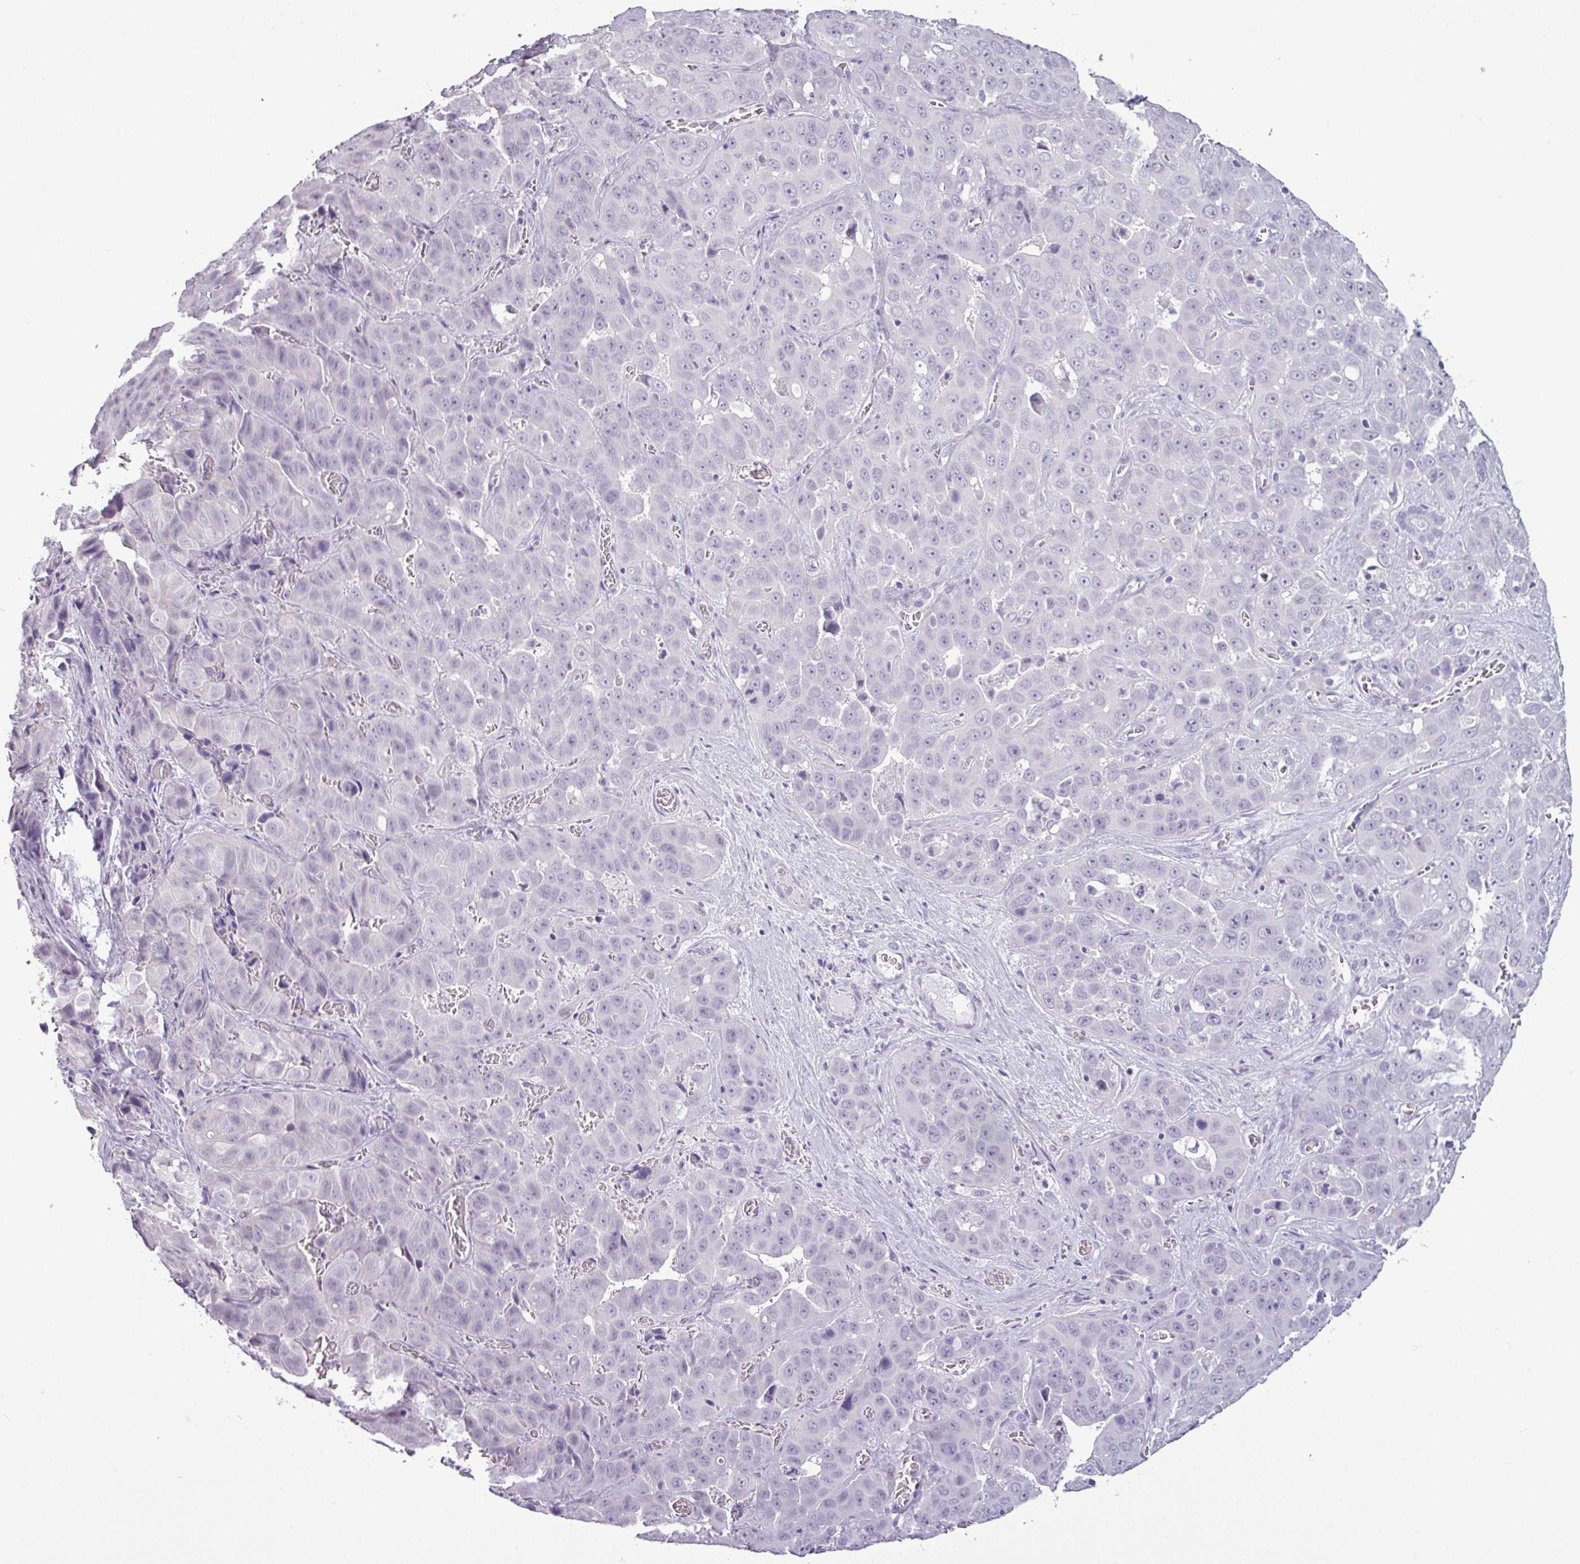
{"staining": {"intensity": "negative", "quantity": "none", "location": "none"}, "tissue": "liver cancer", "cell_type": "Tumor cells", "image_type": "cancer", "snomed": [{"axis": "morphology", "description": "Cholangiocarcinoma"}, {"axis": "topography", "description": "Liver"}], "caption": "IHC of human liver cancer reveals no staining in tumor cells.", "gene": "AMY2A", "patient": {"sex": "female", "age": 52}}